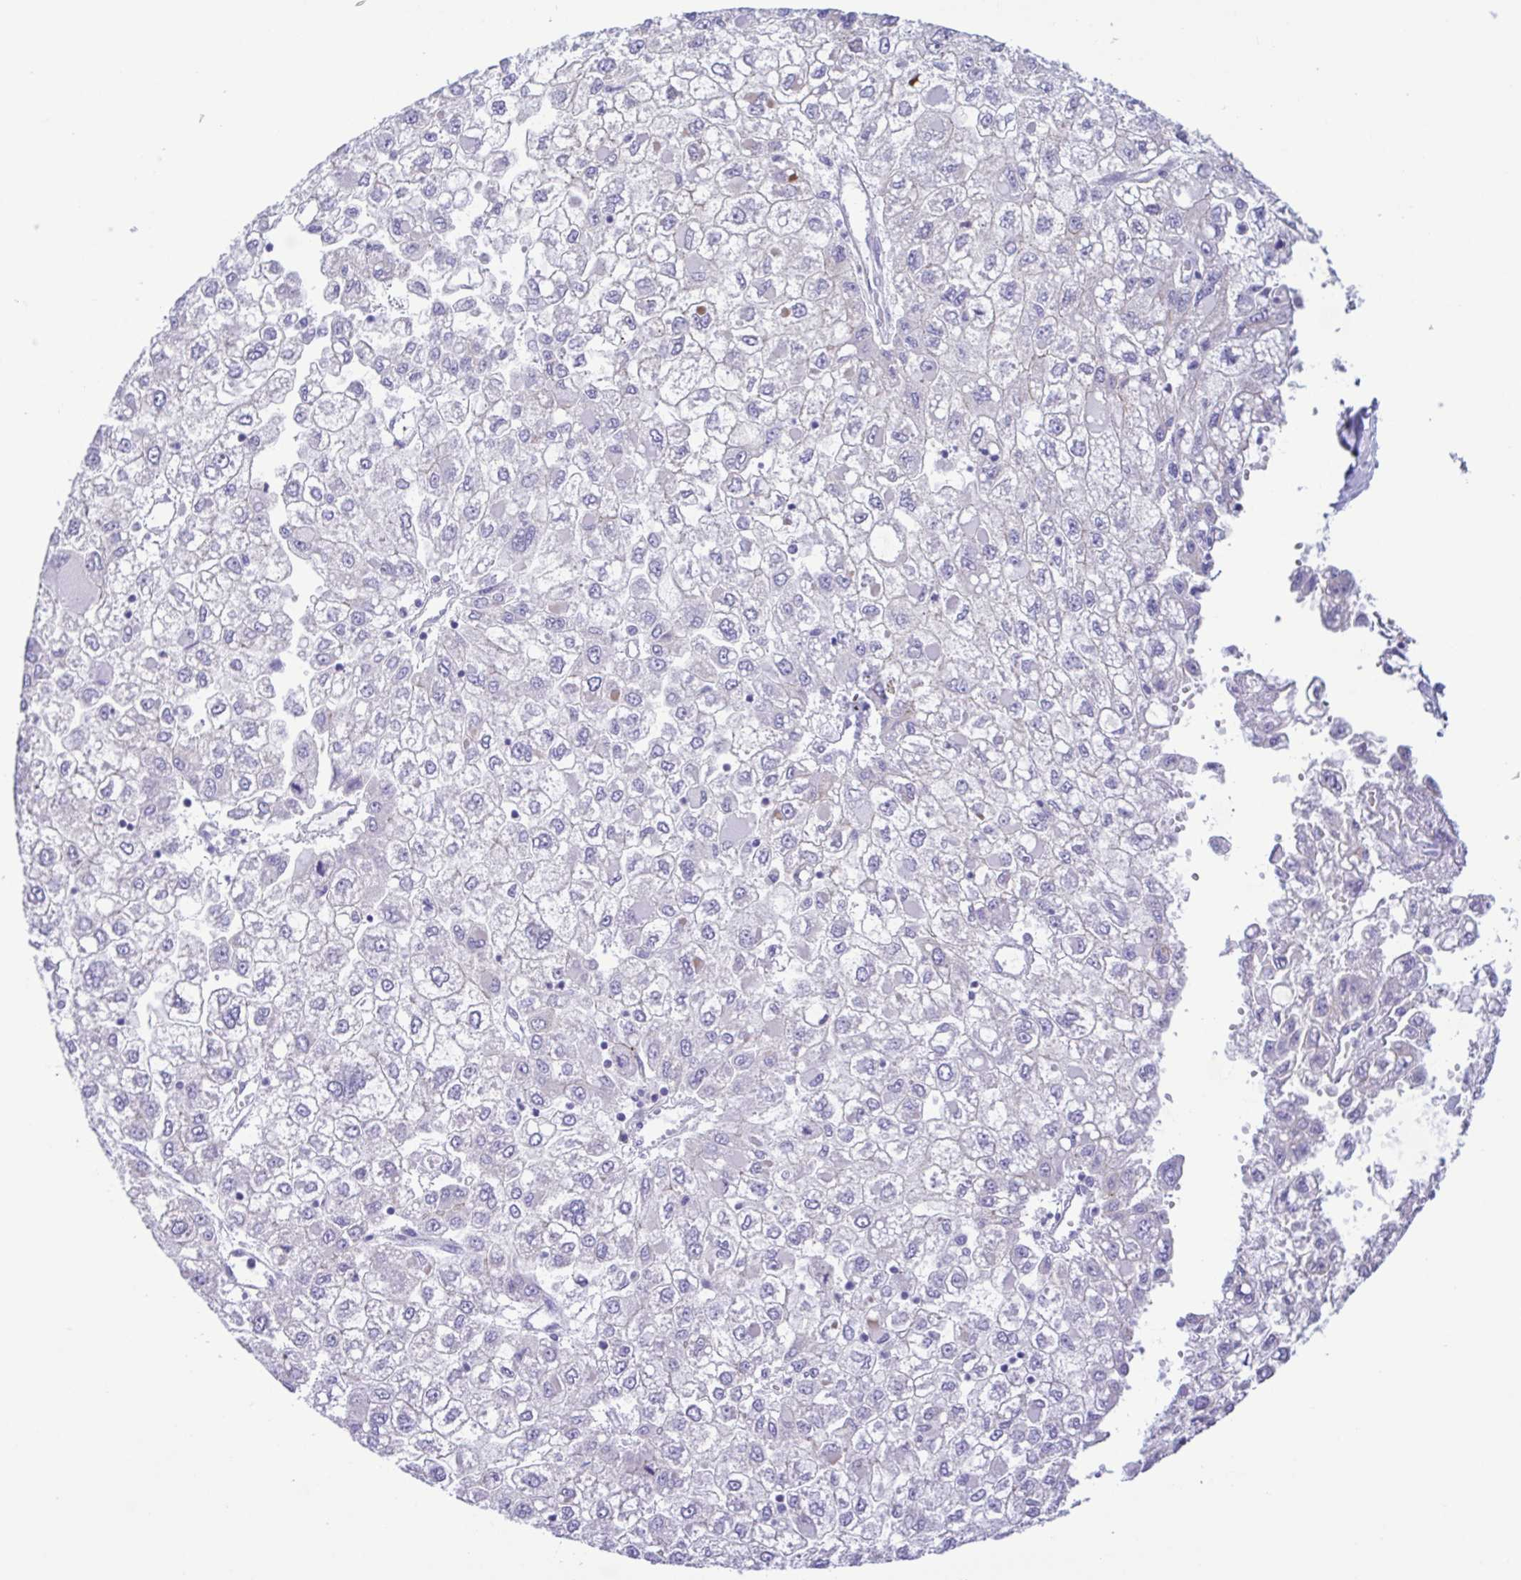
{"staining": {"intensity": "negative", "quantity": "none", "location": "none"}, "tissue": "liver cancer", "cell_type": "Tumor cells", "image_type": "cancer", "snomed": [{"axis": "morphology", "description": "Carcinoma, Hepatocellular, NOS"}, {"axis": "topography", "description": "Liver"}], "caption": "Tumor cells show no significant protein staining in liver cancer (hepatocellular carcinoma). The staining is performed using DAB brown chromogen with nuclei counter-stained in using hematoxylin.", "gene": "GPR182", "patient": {"sex": "male", "age": 40}}